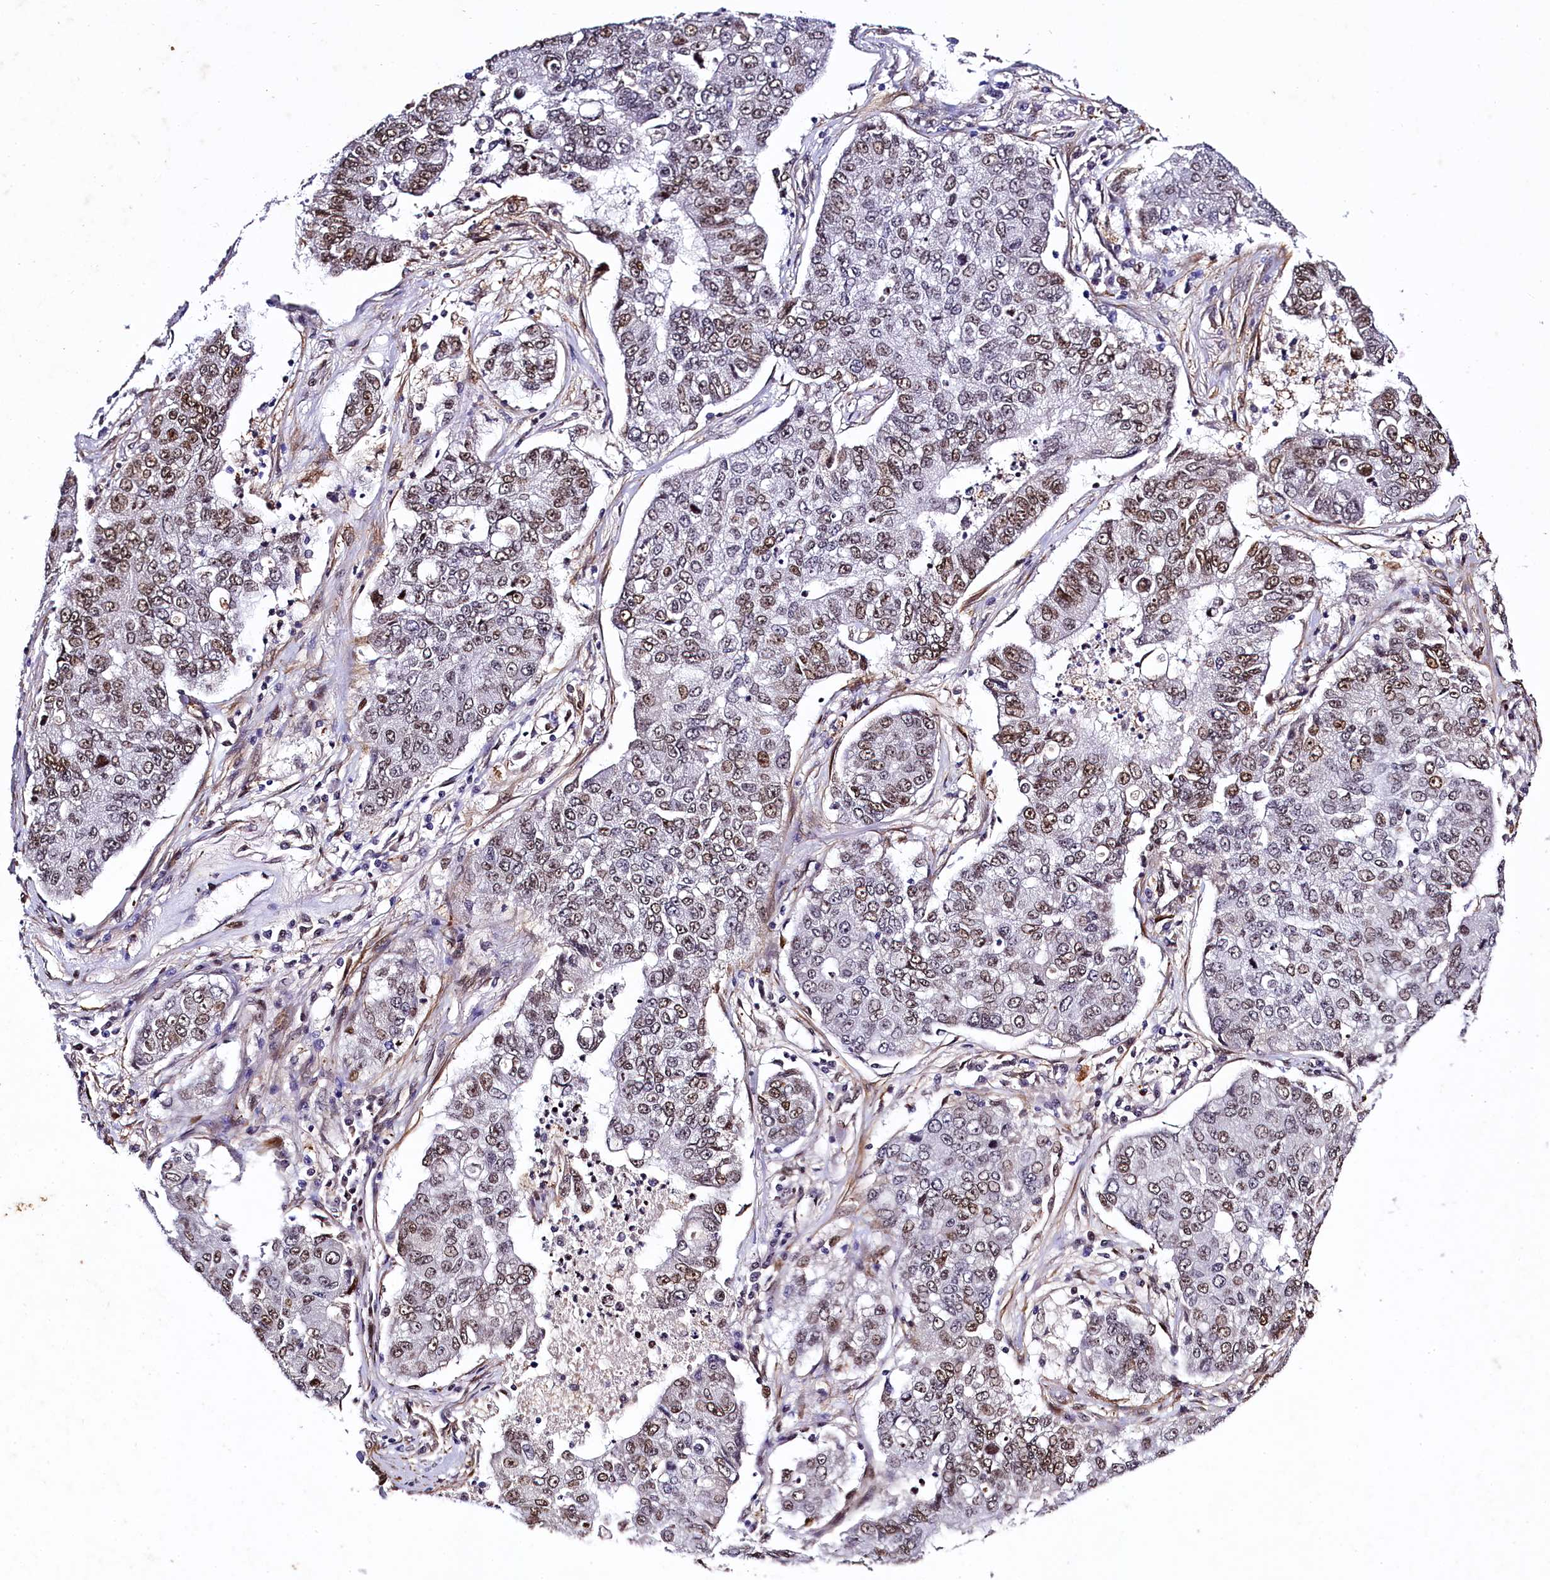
{"staining": {"intensity": "moderate", "quantity": ">75%", "location": "nuclear"}, "tissue": "lung cancer", "cell_type": "Tumor cells", "image_type": "cancer", "snomed": [{"axis": "morphology", "description": "Squamous cell carcinoma, NOS"}, {"axis": "topography", "description": "Lung"}], "caption": "High-power microscopy captured an immunohistochemistry image of lung cancer, revealing moderate nuclear staining in approximately >75% of tumor cells.", "gene": "SAMD10", "patient": {"sex": "male", "age": 74}}